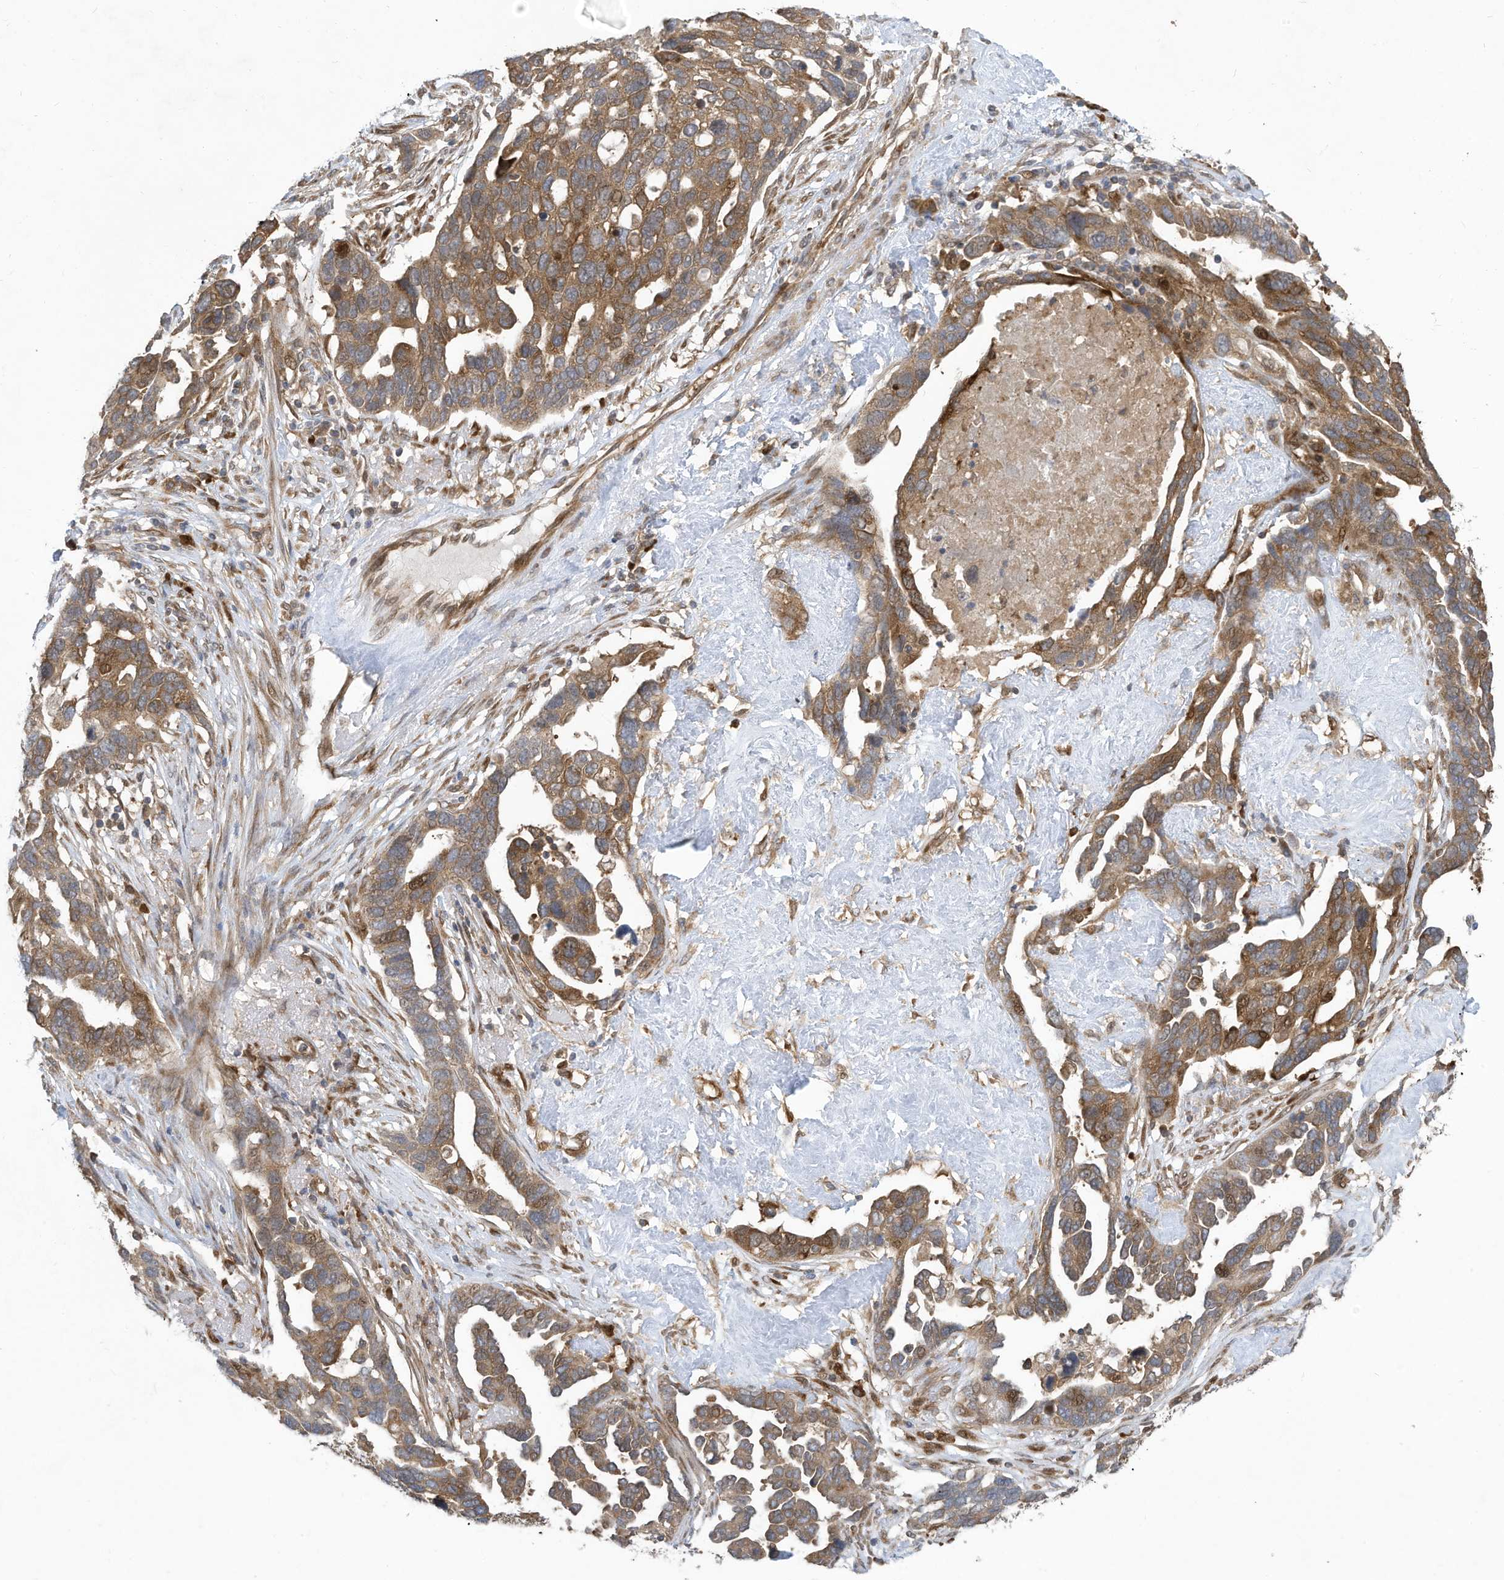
{"staining": {"intensity": "moderate", "quantity": ">75%", "location": "cytoplasmic/membranous"}, "tissue": "ovarian cancer", "cell_type": "Tumor cells", "image_type": "cancer", "snomed": [{"axis": "morphology", "description": "Cystadenocarcinoma, serous, NOS"}, {"axis": "topography", "description": "Ovary"}], "caption": "About >75% of tumor cells in ovarian cancer (serous cystadenocarcinoma) show moderate cytoplasmic/membranous protein positivity as visualized by brown immunohistochemical staining.", "gene": "USE1", "patient": {"sex": "female", "age": 54}}